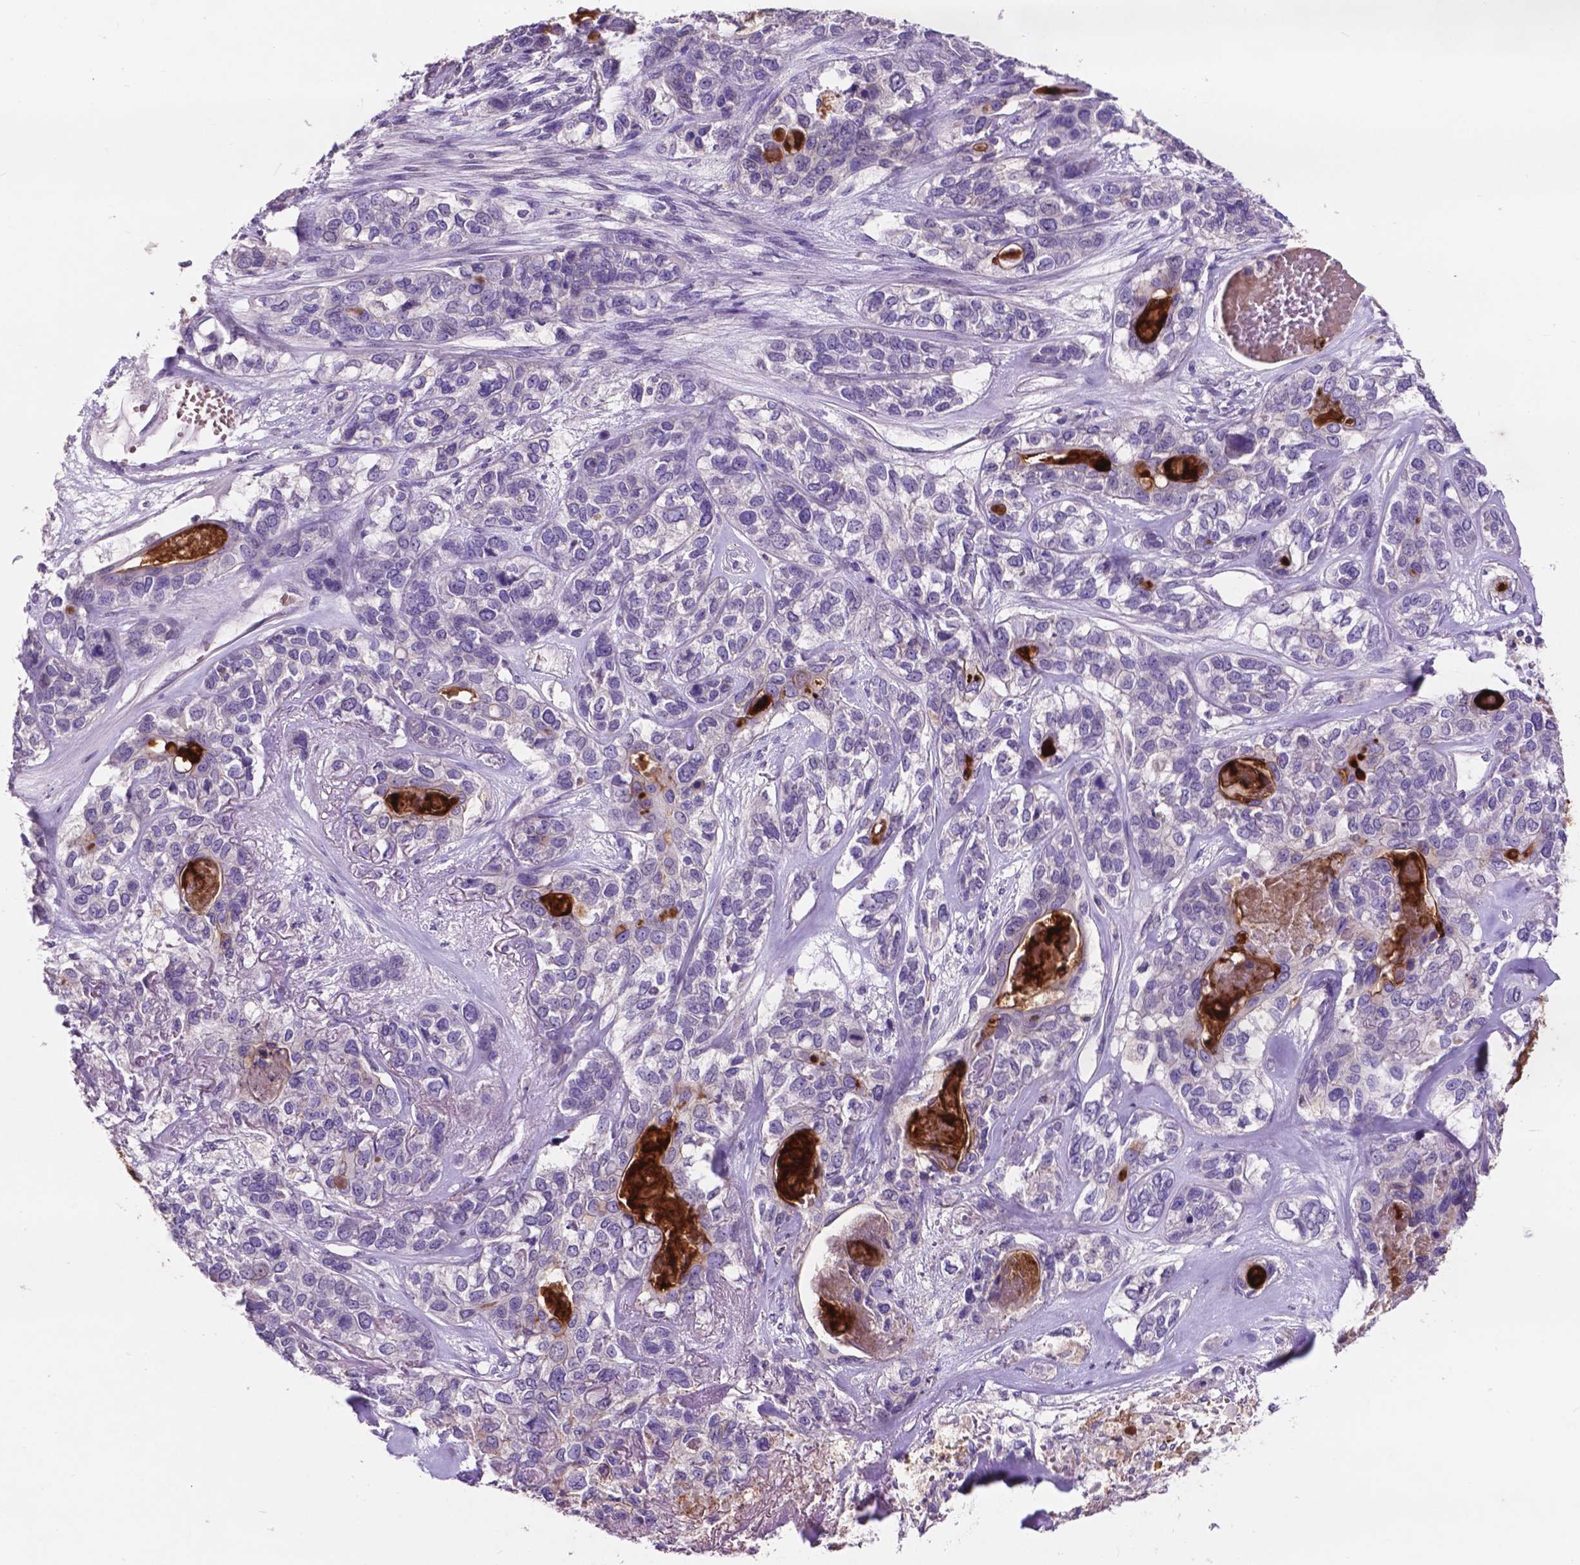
{"staining": {"intensity": "negative", "quantity": "none", "location": "none"}, "tissue": "lung cancer", "cell_type": "Tumor cells", "image_type": "cancer", "snomed": [{"axis": "morphology", "description": "Squamous cell carcinoma, NOS"}, {"axis": "topography", "description": "Lung"}], "caption": "A high-resolution histopathology image shows IHC staining of lung cancer, which shows no significant staining in tumor cells. (Immunohistochemistry, brightfield microscopy, high magnification).", "gene": "PLSCR1", "patient": {"sex": "female", "age": 70}}